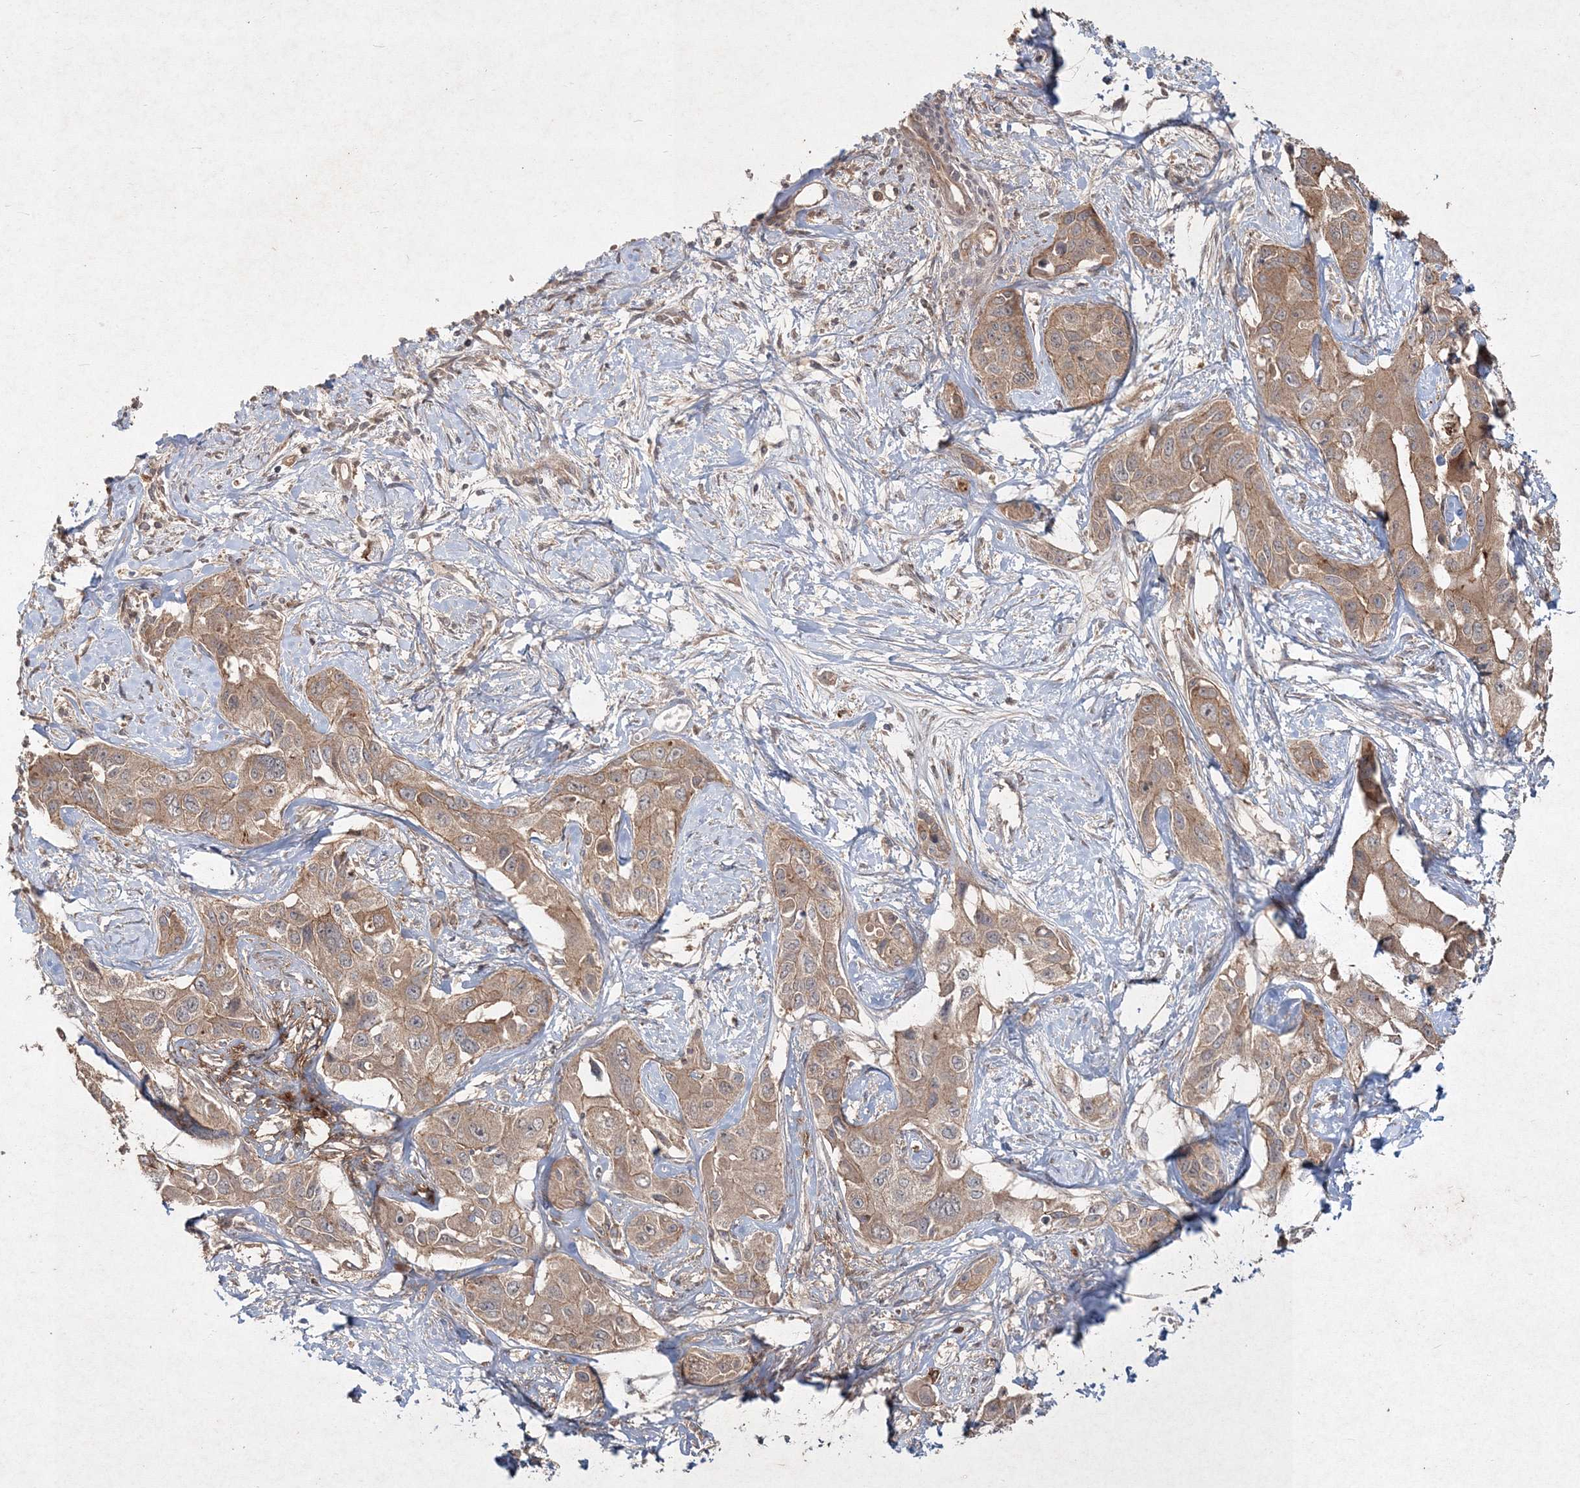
{"staining": {"intensity": "weak", "quantity": ">75%", "location": "cytoplasmic/membranous"}, "tissue": "liver cancer", "cell_type": "Tumor cells", "image_type": "cancer", "snomed": [{"axis": "morphology", "description": "Cholangiocarcinoma"}, {"axis": "topography", "description": "Liver"}], "caption": "Immunohistochemical staining of cholangiocarcinoma (liver) displays low levels of weak cytoplasmic/membranous expression in approximately >75% of tumor cells.", "gene": "SPRY1", "patient": {"sex": "male", "age": 59}}